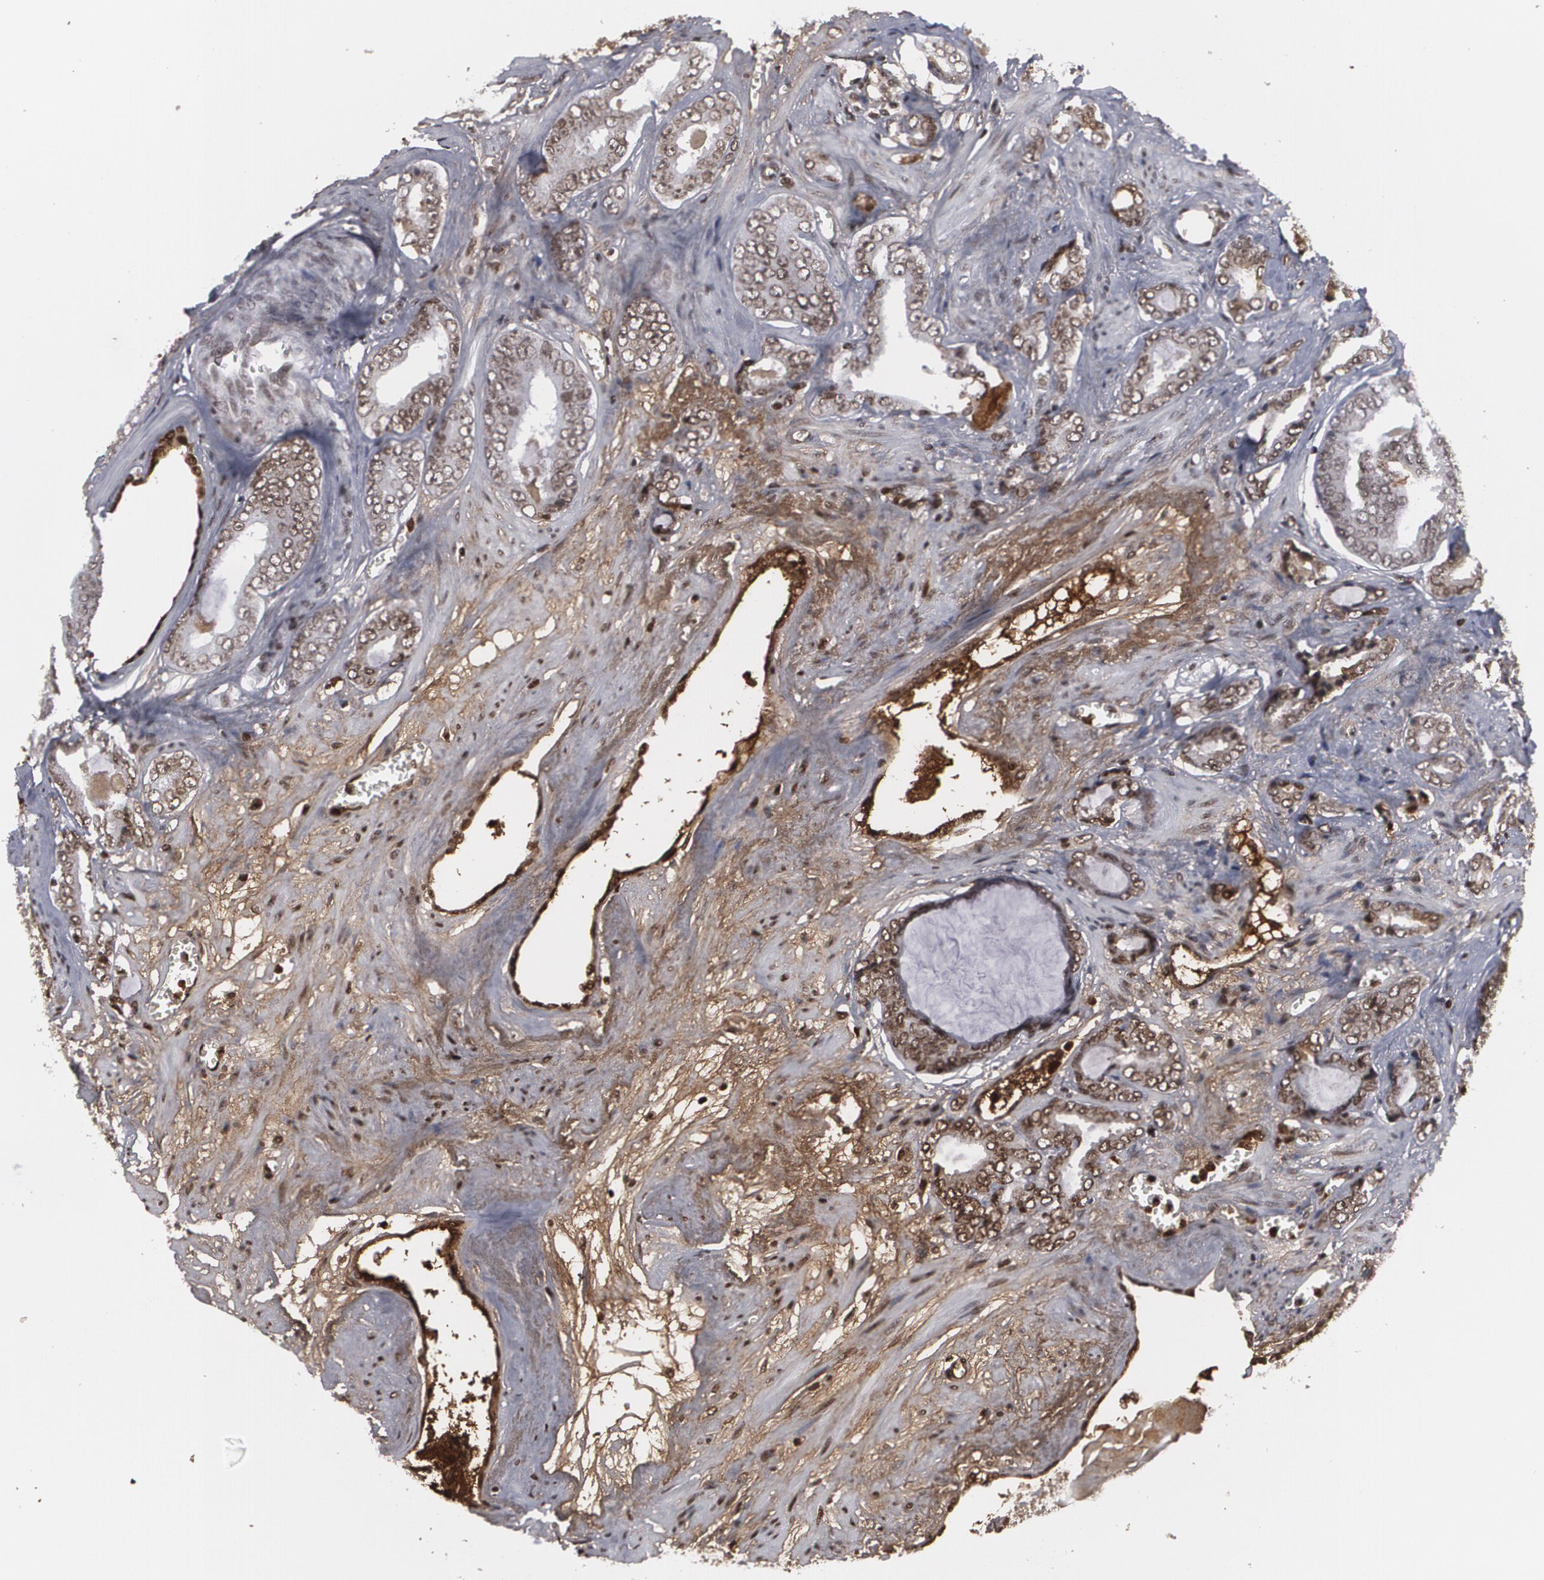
{"staining": {"intensity": "weak", "quantity": "25%-75%", "location": "cytoplasmic/membranous"}, "tissue": "prostate cancer", "cell_type": "Tumor cells", "image_type": "cancer", "snomed": [{"axis": "morphology", "description": "Adenocarcinoma, Medium grade"}, {"axis": "topography", "description": "Prostate"}], "caption": "Immunohistochemical staining of prostate cancer exhibits low levels of weak cytoplasmic/membranous positivity in about 25%-75% of tumor cells. (Stains: DAB (3,3'-diaminobenzidine) in brown, nuclei in blue, Microscopy: brightfield microscopy at high magnification).", "gene": "LRG1", "patient": {"sex": "male", "age": 79}}